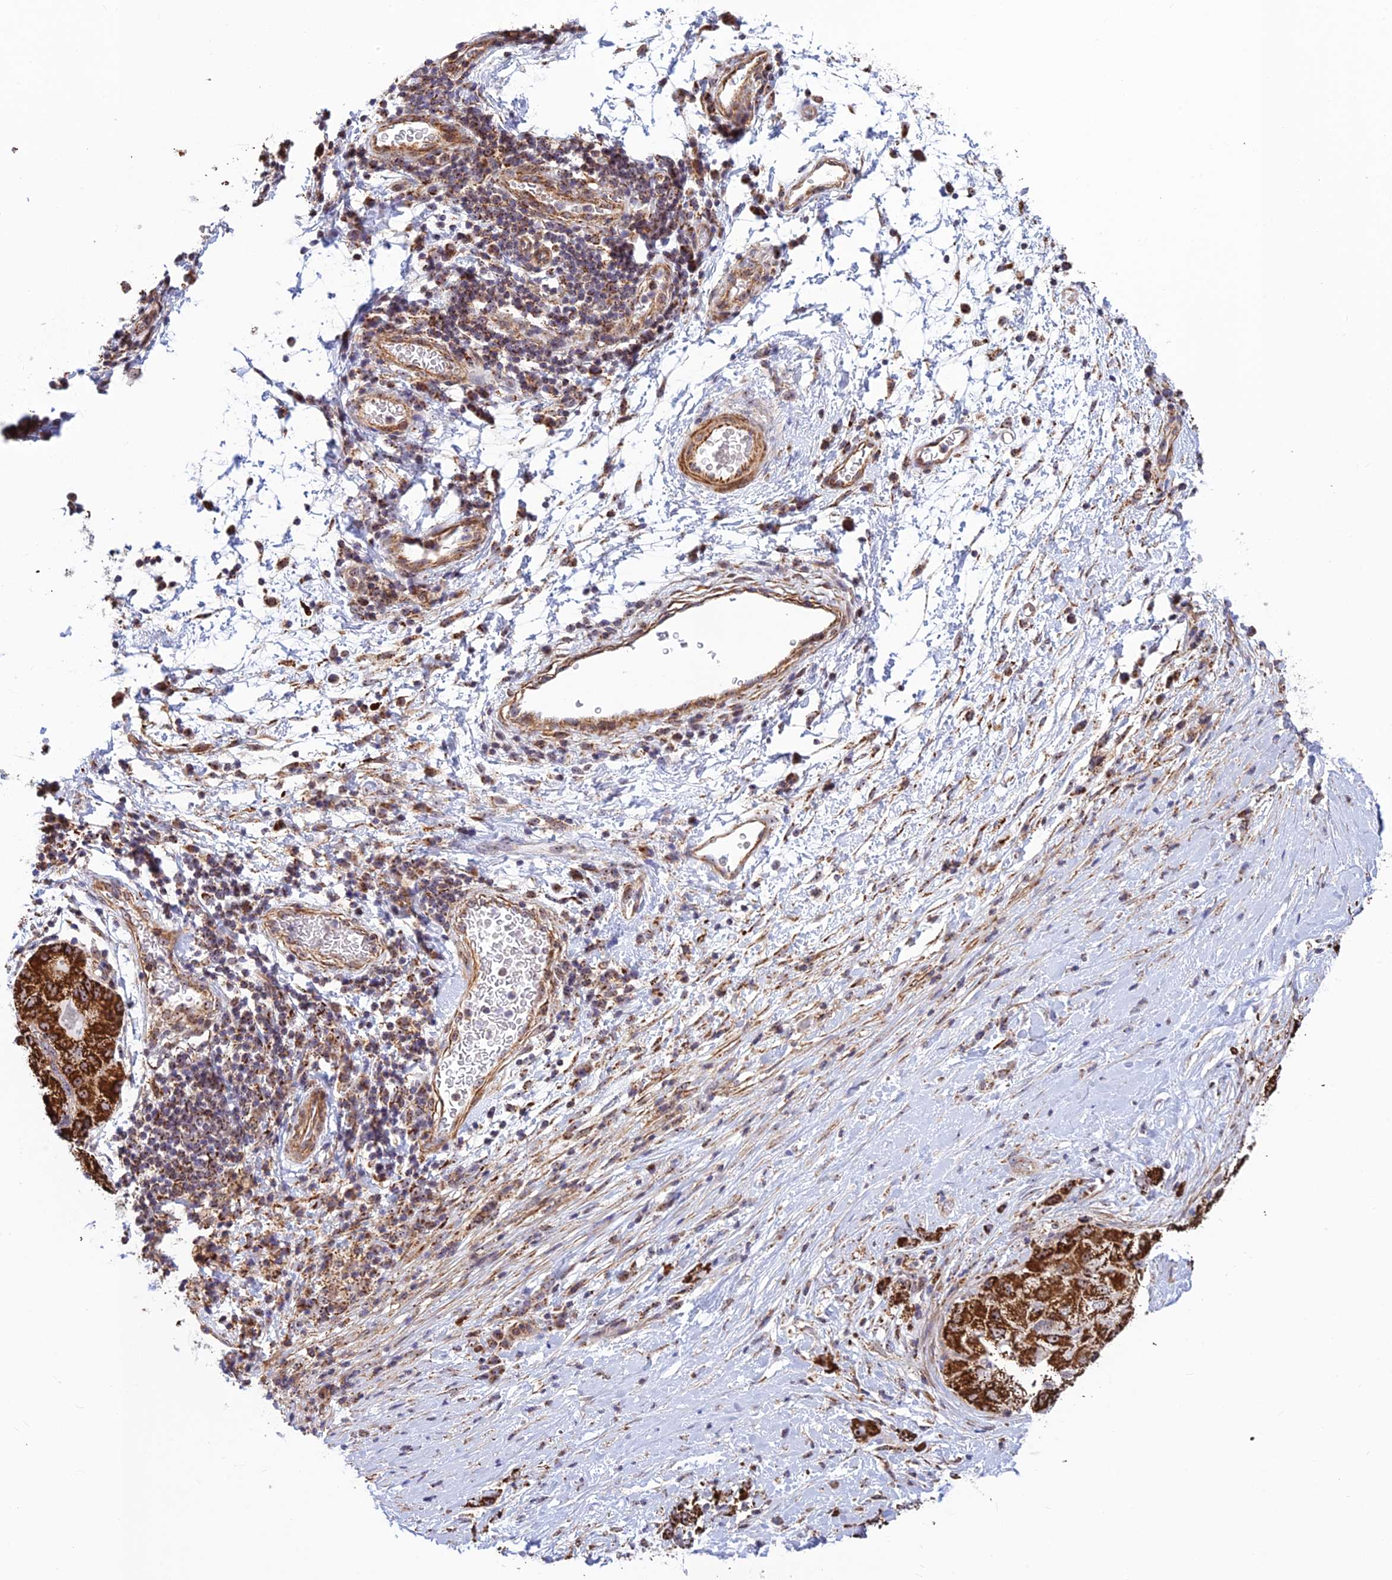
{"staining": {"intensity": "strong", "quantity": ">75%", "location": "cytoplasmic/membranous,nuclear"}, "tissue": "liver cancer", "cell_type": "Tumor cells", "image_type": "cancer", "snomed": [{"axis": "morphology", "description": "Carcinoma, Hepatocellular, NOS"}, {"axis": "topography", "description": "Liver"}], "caption": "Liver hepatocellular carcinoma stained for a protein (brown) displays strong cytoplasmic/membranous and nuclear positive positivity in approximately >75% of tumor cells.", "gene": "POLR1G", "patient": {"sex": "male", "age": 80}}